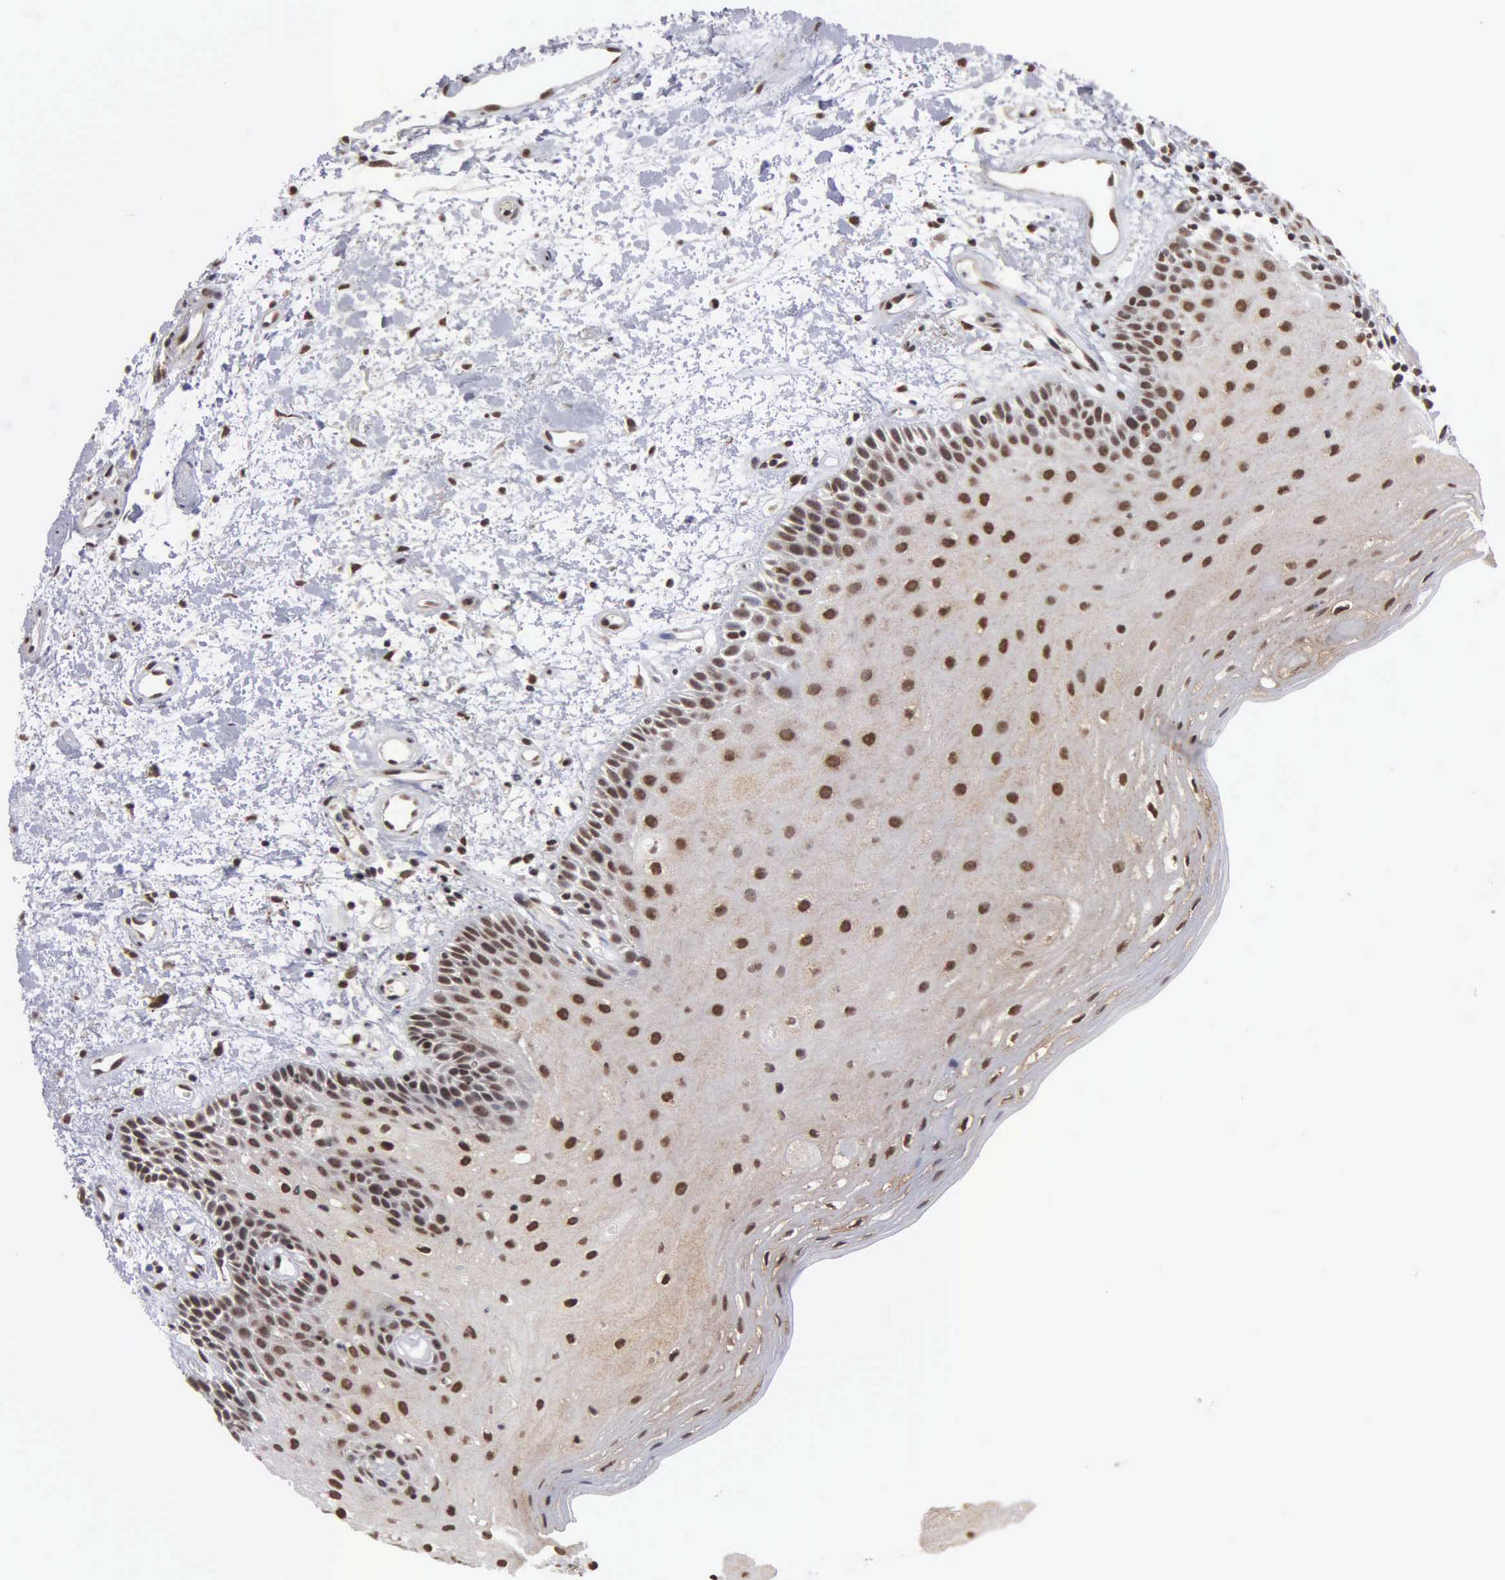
{"staining": {"intensity": "moderate", "quantity": "25%-75%", "location": "nuclear"}, "tissue": "oral mucosa", "cell_type": "Squamous epithelial cells", "image_type": "normal", "snomed": [{"axis": "morphology", "description": "Normal tissue, NOS"}, {"axis": "topography", "description": "Oral tissue"}], "caption": "Immunohistochemistry staining of unremarkable oral mucosa, which shows medium levels of moderate nuclear positivity in approximately 25%-75% of squamous epithelial cells indicating moderate nuclear protein staining. The staining was performed using DAB (brown) for protein detection and nuclei were counterstained in hematoxylin (blue).", "gene": "GTF2A1", "patient": {"sex": "female", "age": 79}}